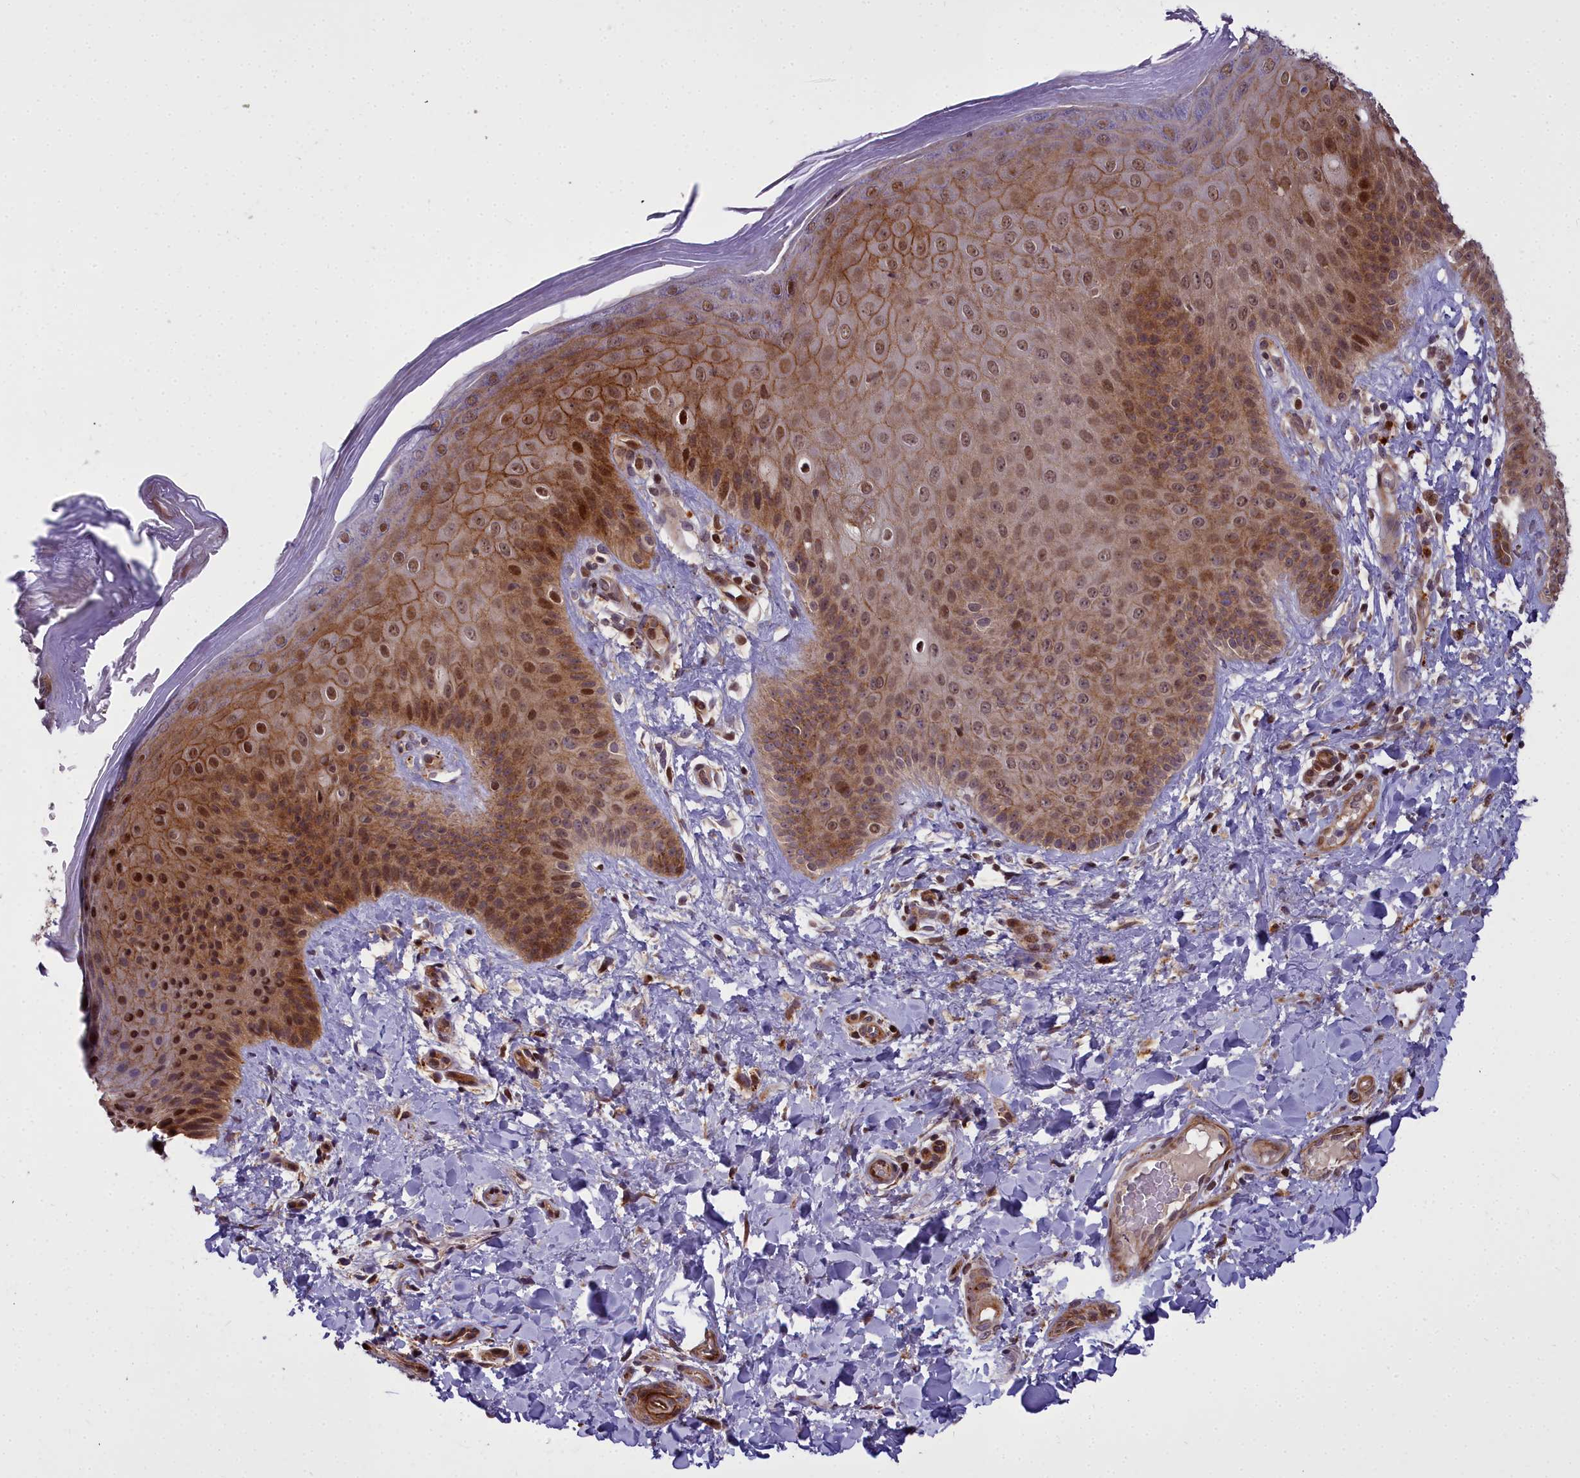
{"staining": {"intensity": "moderate", "quantity": ">75%", "location": "cytoplasmic/membranous,nuclear"}, "tissue": "skin", "cell_type": "Epidermal cells", "image_type": "normal", "snomed": [{"axis": "morphology", "description": "Normal tissue, NOS"}, {"axis": "morphology", "description": "Neoplasm, malignant, NOS"}, {"axis": "topography", "description": "Anal"}], "caption": "Epidermal cells demonstrate medium levels of moderate cytoplasmic/membranous,nuclear expression in approximately >75% of cells in benign human skin.", "gene": "GLYATL3", "patient": {"sex": "male", "age": 47}}